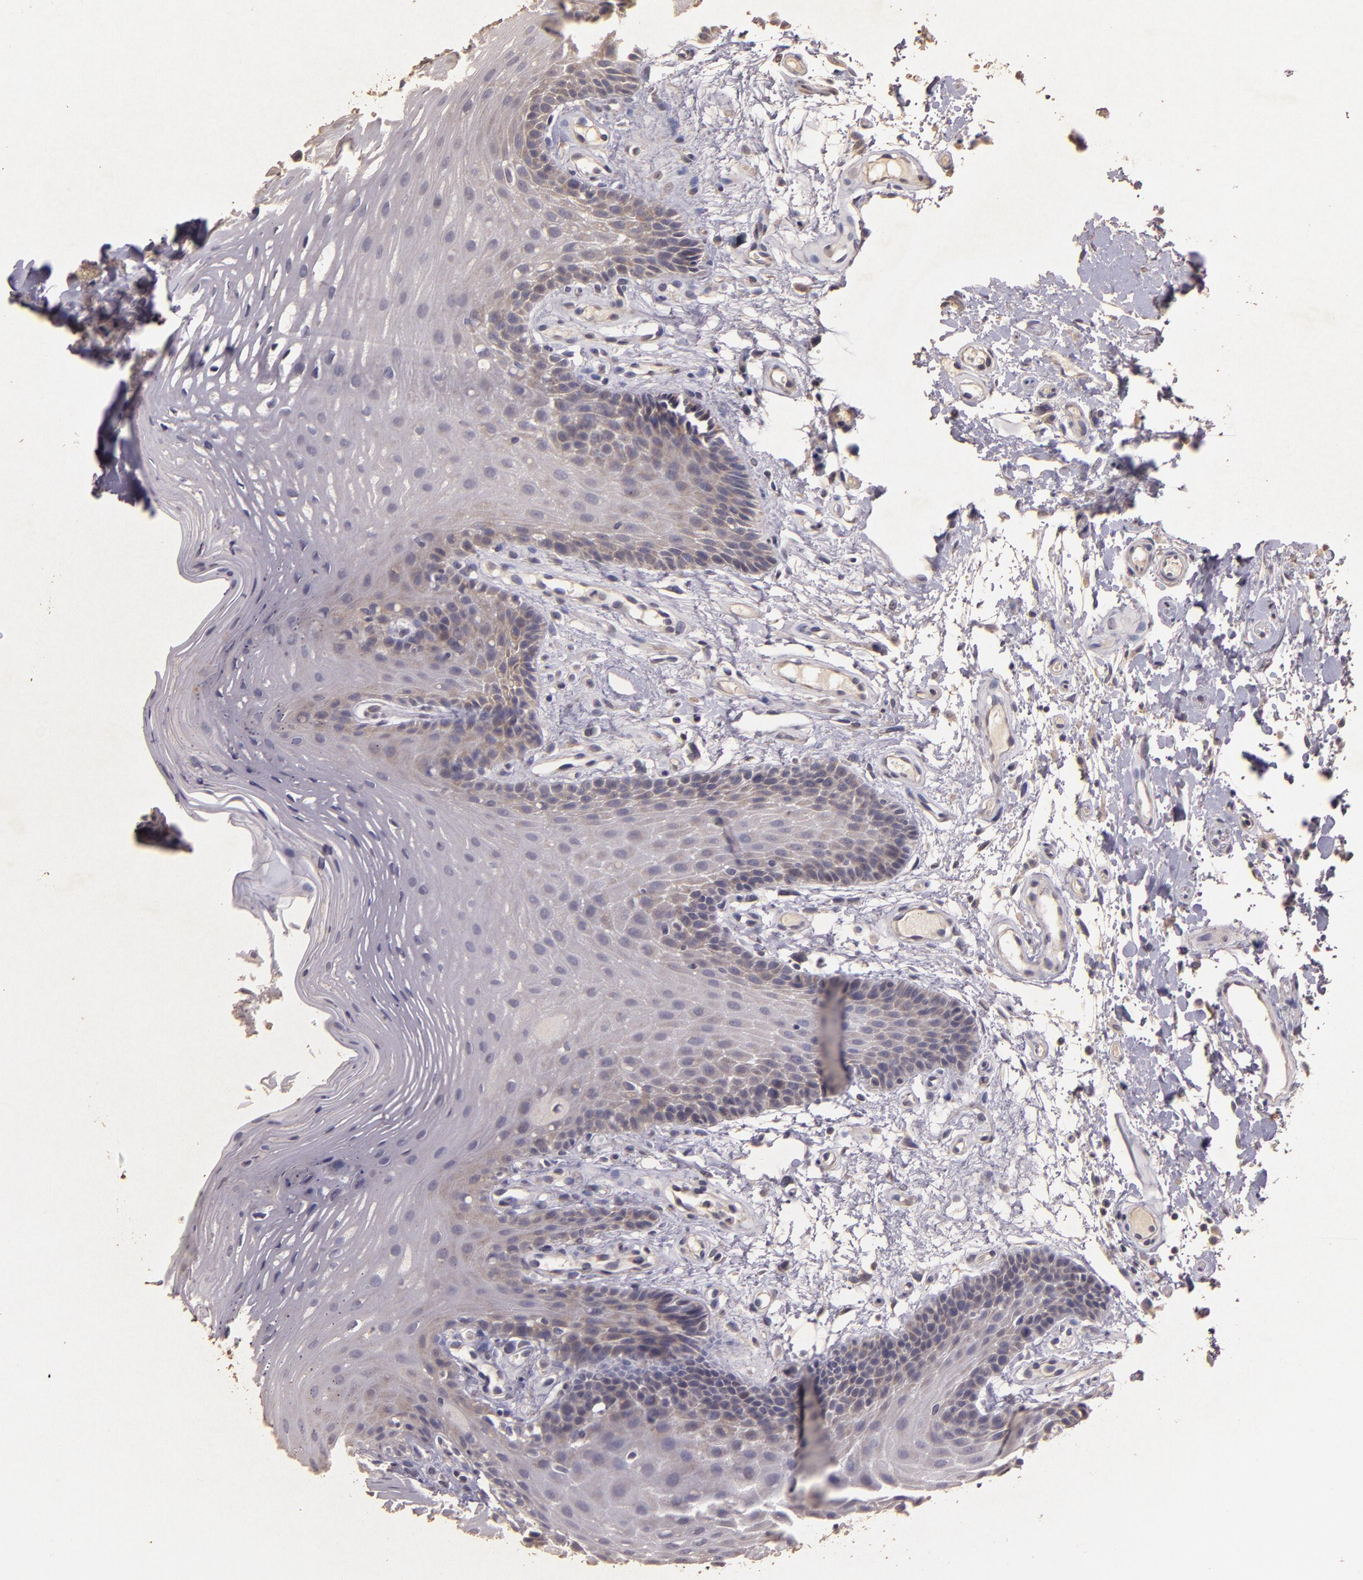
{"staining": {"intensity": "negative", "quantity": "none", "location": "none"}, "tissue": "oral mucosa", "cell_type": "Squamous epithelial cells", "image_type": "normal", "snomed": [{"axis": "morphology", "description": "Normal tissue, NOS"}, {"axis": "topography", "description": "Oral tissue"}], "caption": "A photomicrograph of human oral mucosa is negative for staining in squamous epithelial cells. (Immunohistochemistry (ihc), brightfield microscopy, high magnification).", "gene": "BCL2L13", "patient": {"sex": "male", "age": 62}}